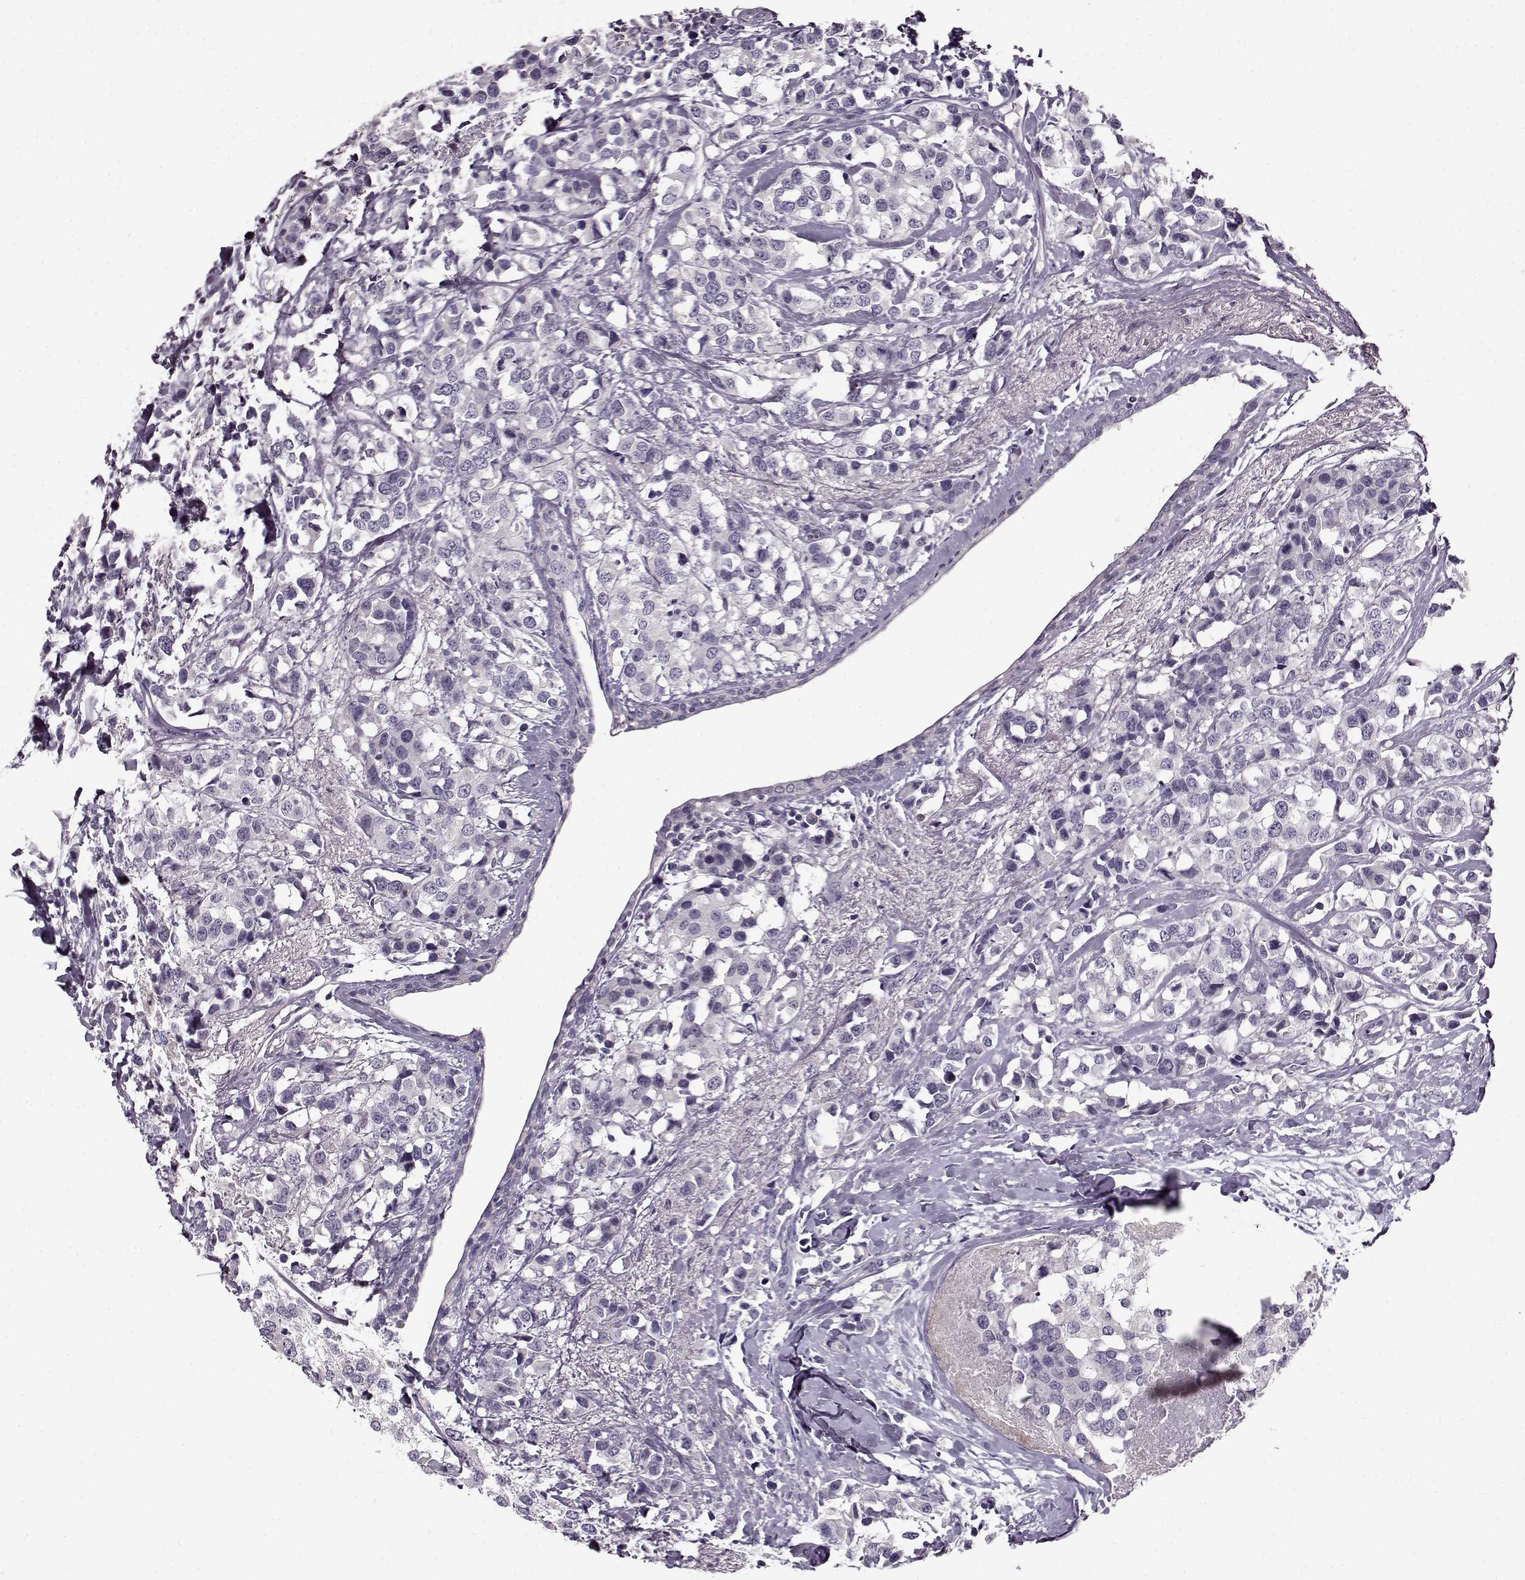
{"staining": {"intensity": "negative", "quantity": "none", "location": "none"}, "tissue": "breast cancer", "cell_type": "Tumor cells", "image_type": "cancer", "snomed": [{"axis": "morphology", "description": "Lobular carcinoma"}, {"axis": "topography", "description": "Breast"}], "caption": "Image shows no significant protein positivity in tumor cells of breast cancer. (Brightfield microscopy of DAB (3,3'-diaminobenzidine) immunohistochemistry at high magnification).", "gene": "RP1L1", "patient": {"sex": "female", "age": 59}}